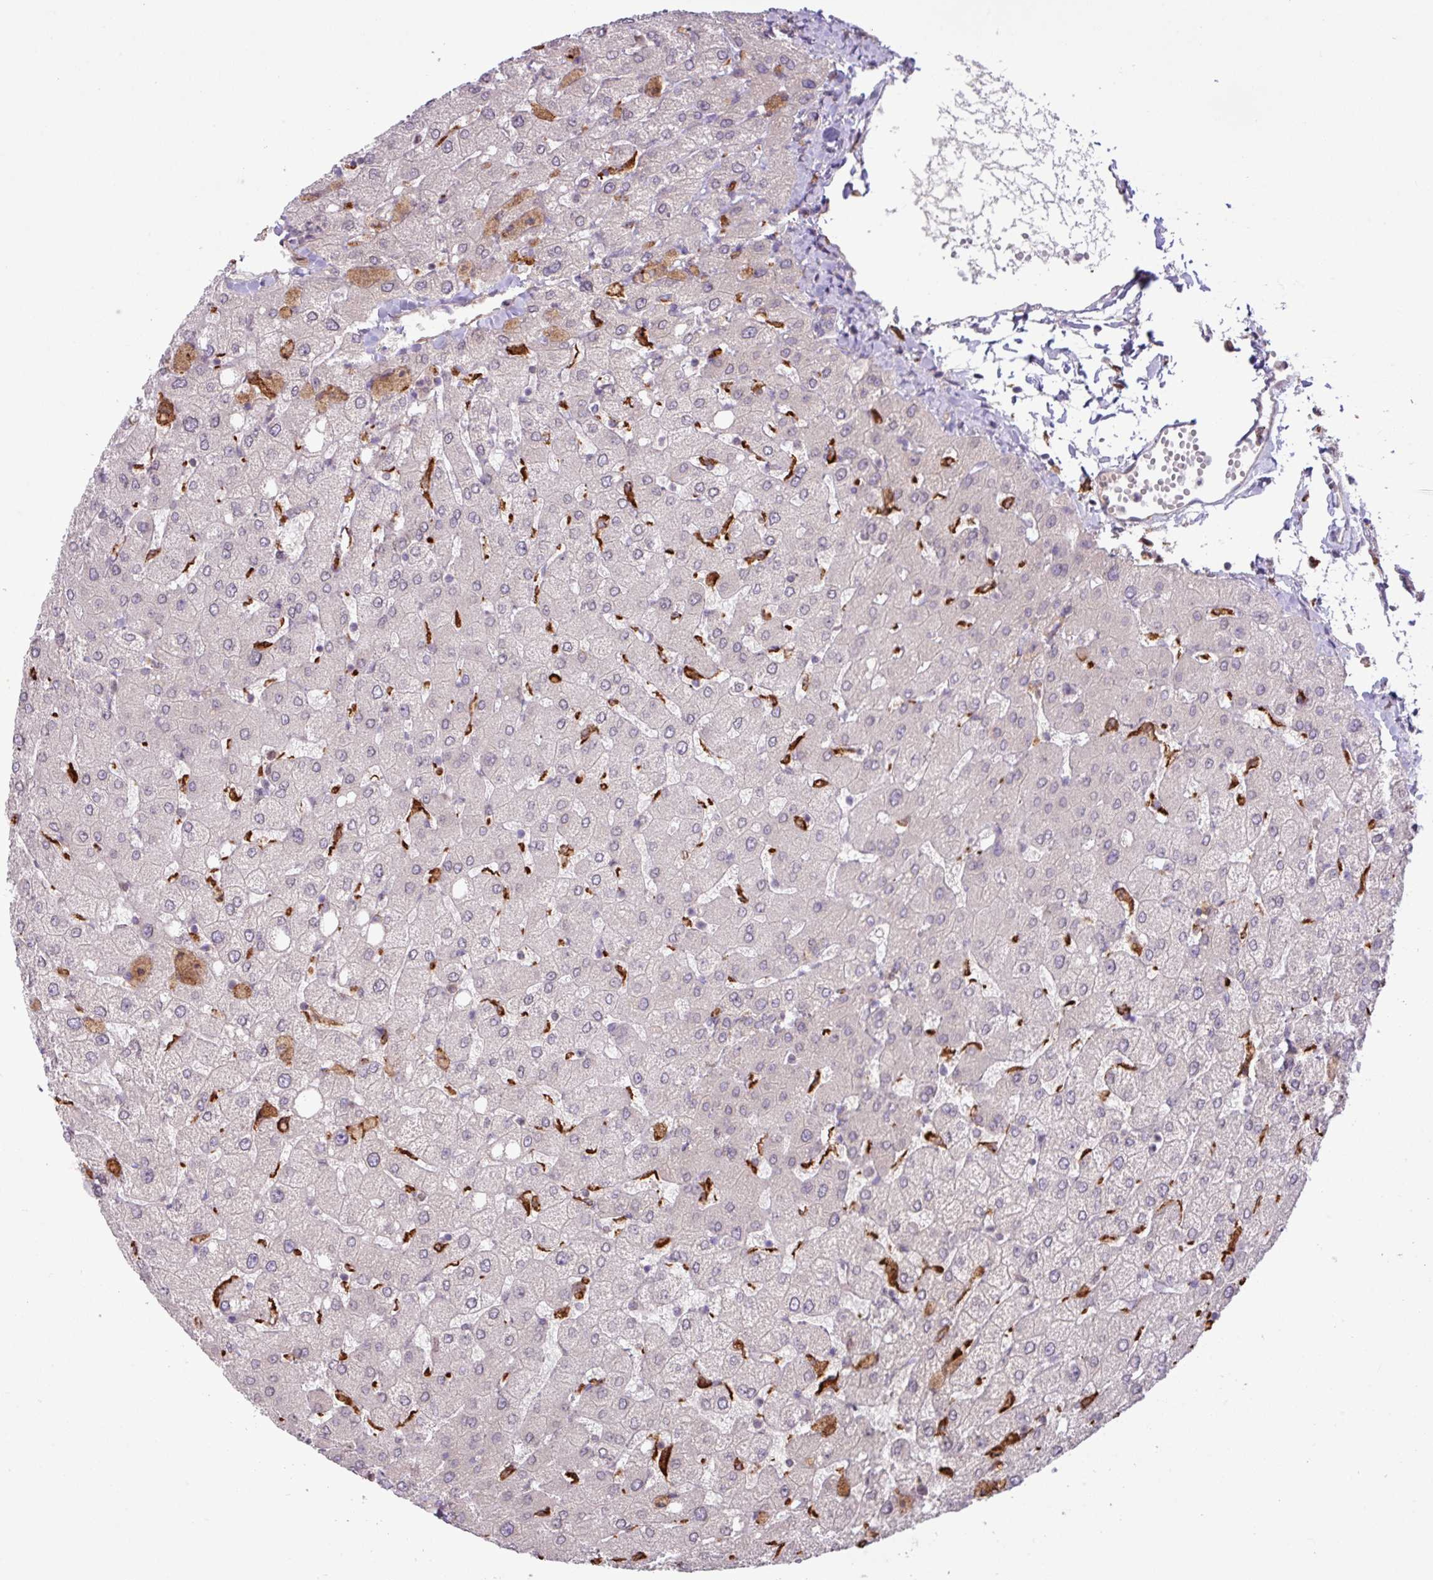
{"staining": {"intensity": "negative", "quantity": "none", "location": "none"}, "tissue": "liver", "cell_type": "Cholangiocytes", "image_type": "normal", "snomed": [{"axis": "morphology", "description": "Normal tissue, NOS"}, {"axis": "topography", "description": "Liver"}], "caption": "An image of liver stained for a protein demonstrates no brown staining in cholangiocytes. (DAB IHC with hematoxylin counter stain).", "gene": "ARHGEF25", "patient": {"sex": "female", "age": 54}}